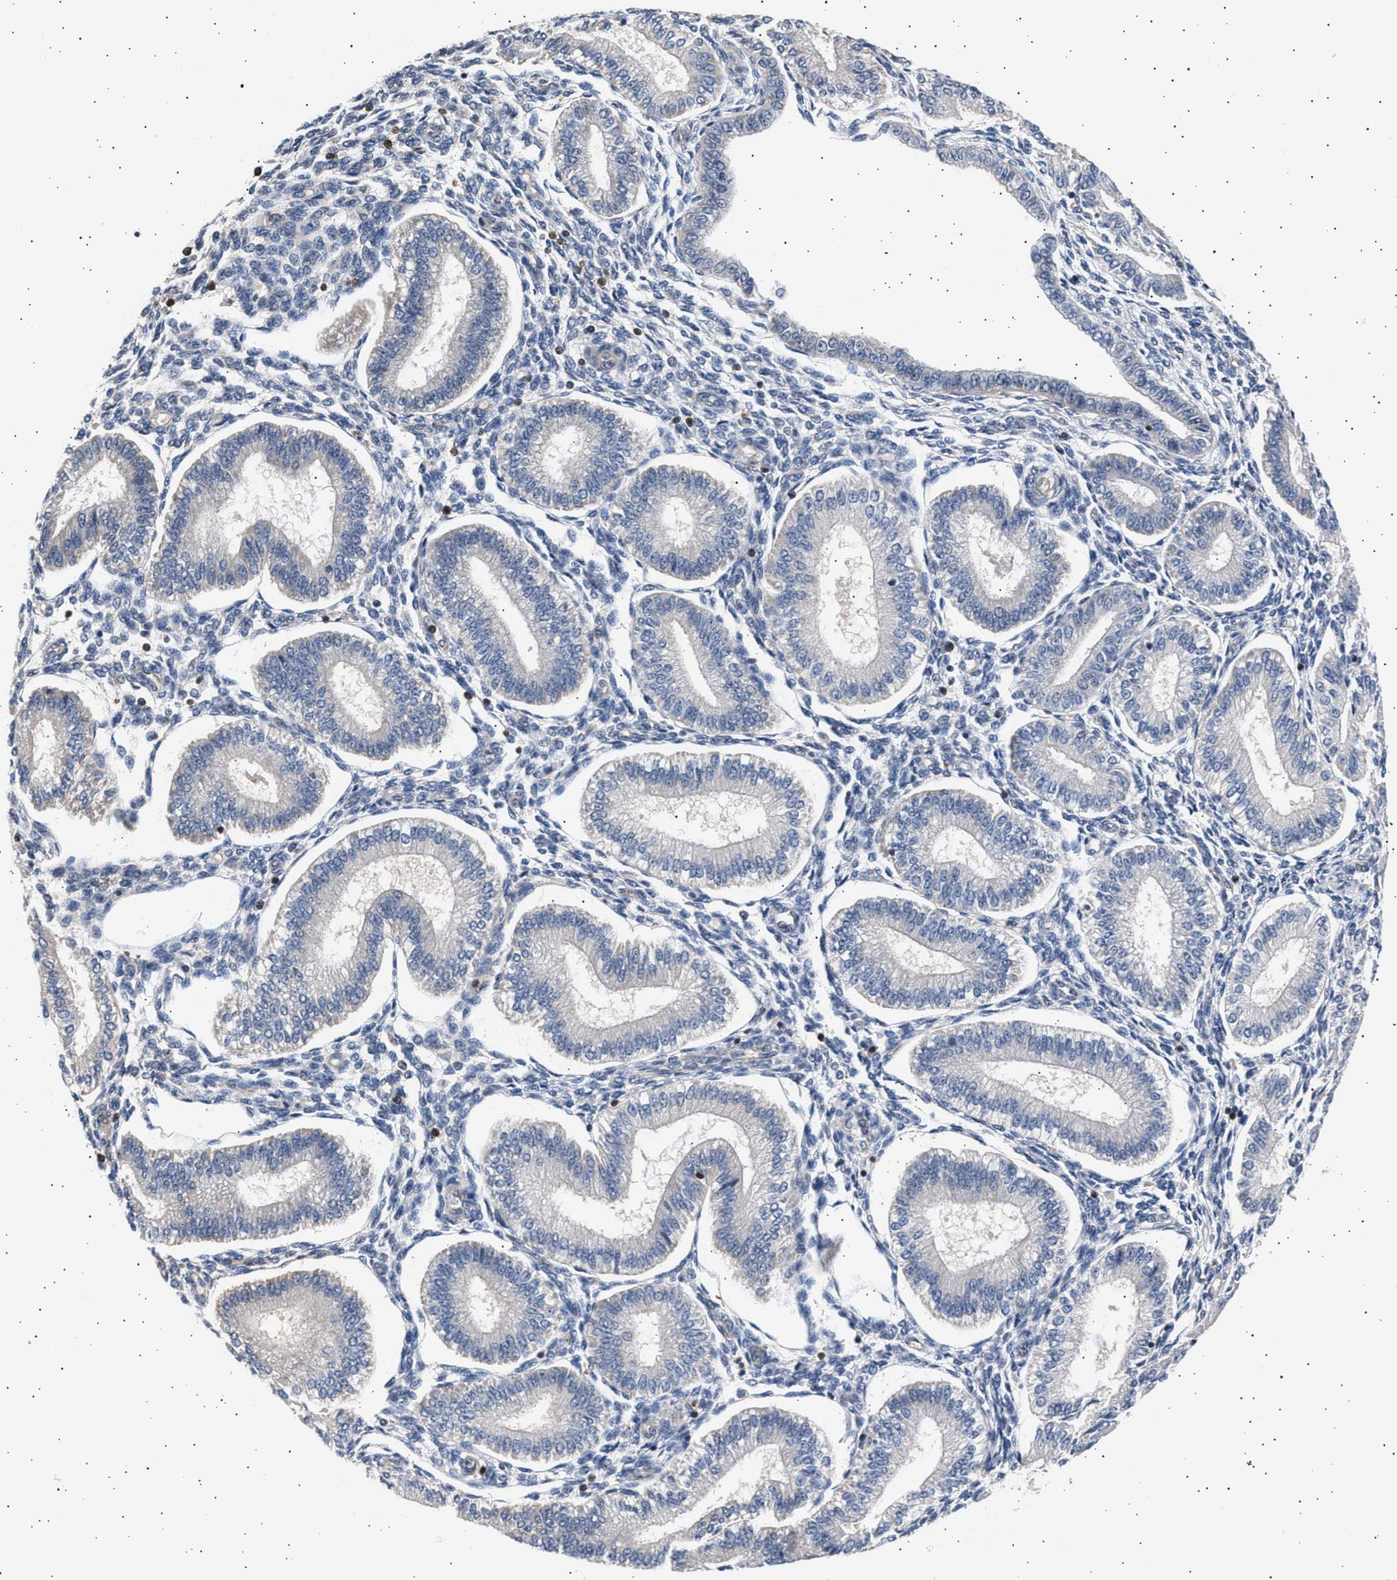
{"staining": {"intensity": "negative", "quantity": "none", "location": "none"}, "tissue": "endometrium", "cell_type": "Cells in endometrial stroma", "image_type": "normal", "snomed": [{"axis": "morphology", "description": "Normal tissue, NOS"}, {"axis": "topography", "description": "Endometrium"}], "caption": "The image exhibits no significant expression in cells in endometrial stroma of endometrium. (DAB (3,3'-diaminobenzidine) immunohistochemistry, high magnification).", "gene": "GRAP2", "patient": {"sex": "female", "age": 39}}